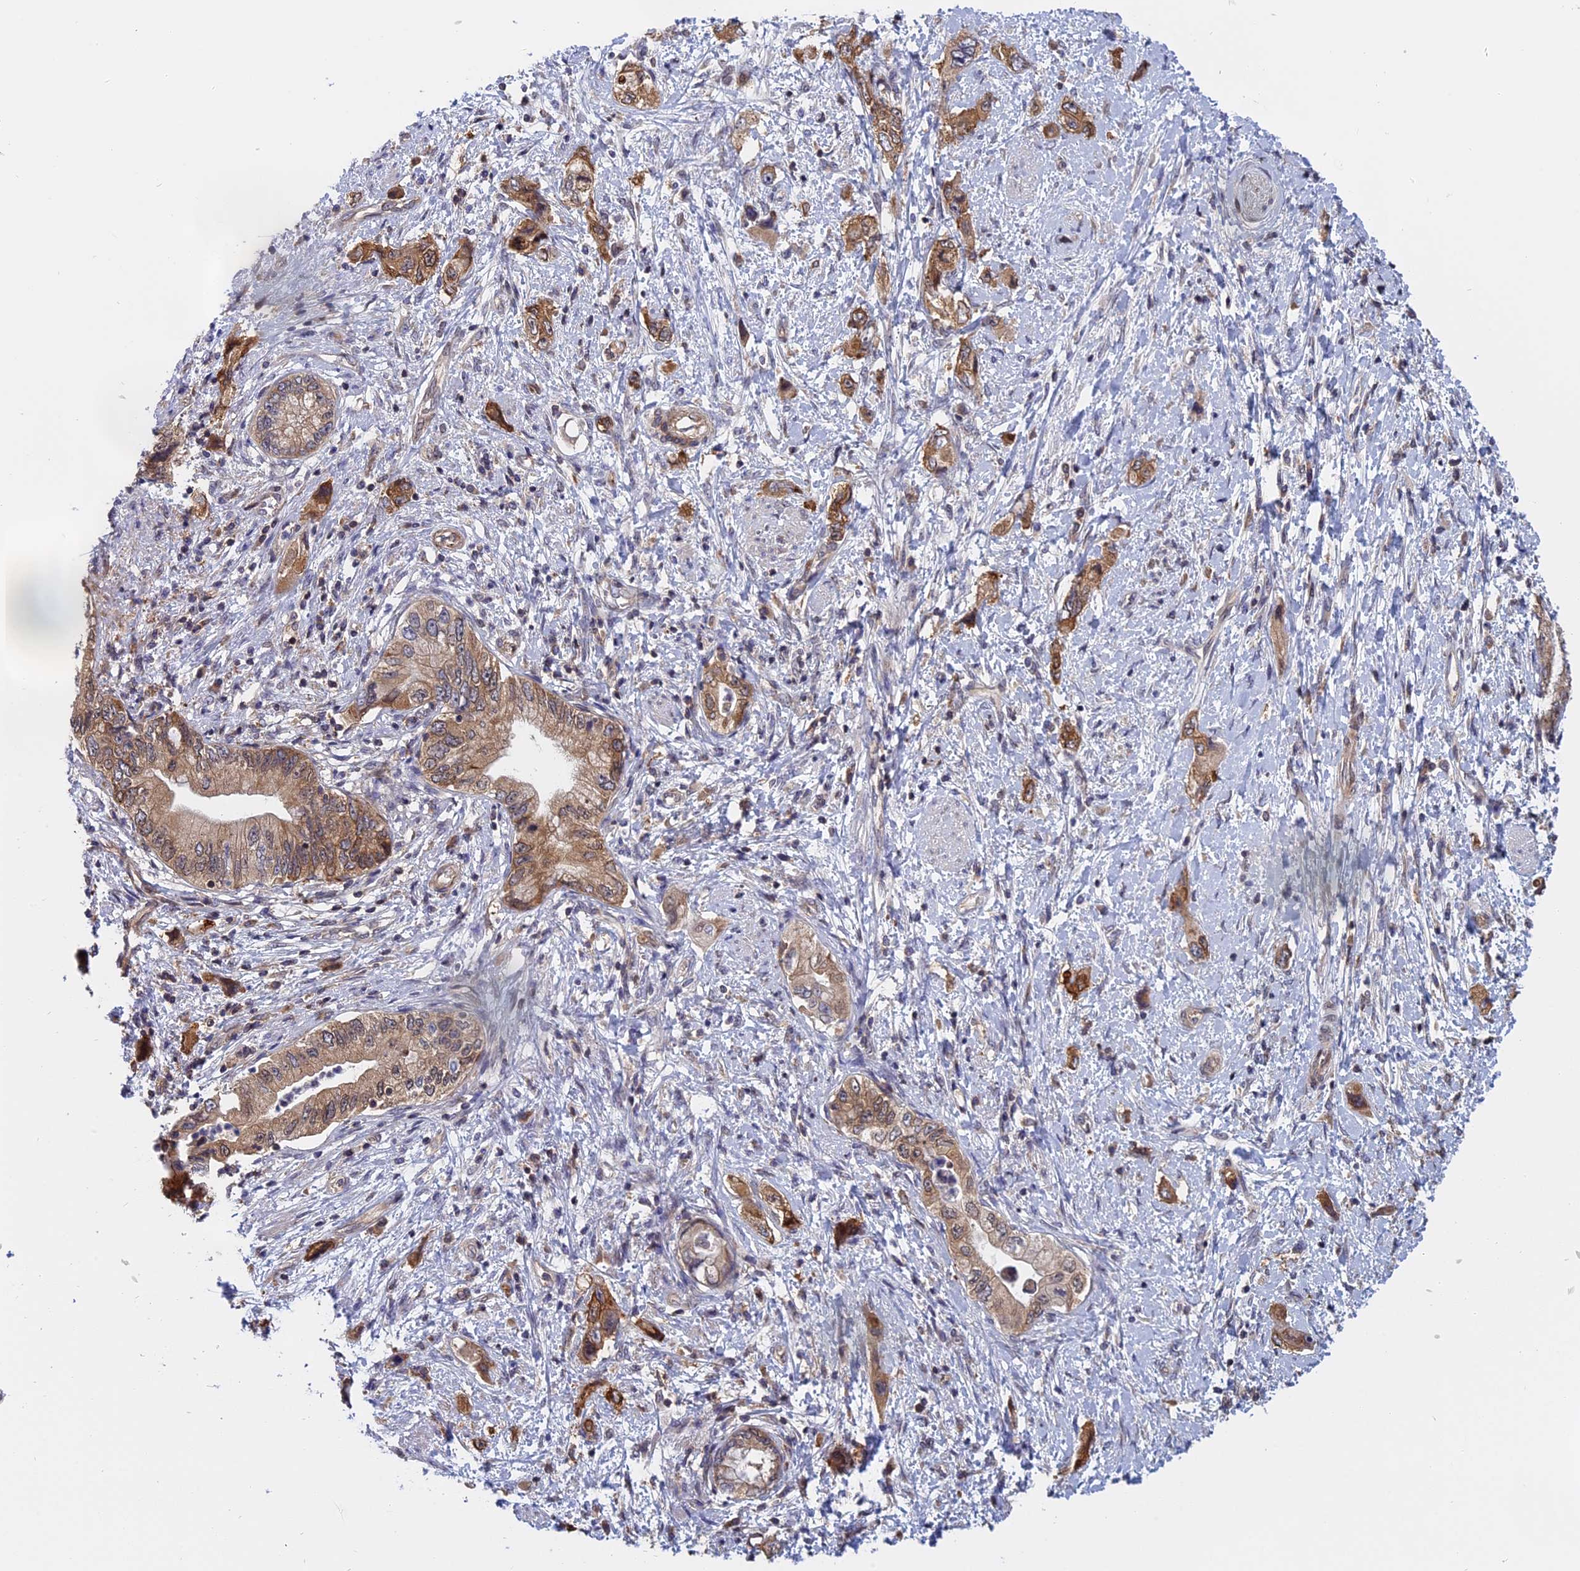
{"staining": {"intensity": "moderate", "quantity": ">75%", "location": "cytoplasmic/membranous,nuclear"}, "tissue": "pancreatic cancer", "cell_type": "Tumor cells", "image_type": "cancer", "snomed": [{"axis": "morphology", "description": "Adenocarcinoma, NOS"}, {"axis": "topography", "description": "Pancreas"}], "caption": "High-power microscopy captured an IHC image of pancreatic adenocarcinoma, revealing moderate cytoplasmic/membranous and nuclear expression in about >75% of tumor cells. (IHC, brightfield microscopy, high magnification).", "gene": "NAA10", "patient": {"sex": "female", "age": 73}}